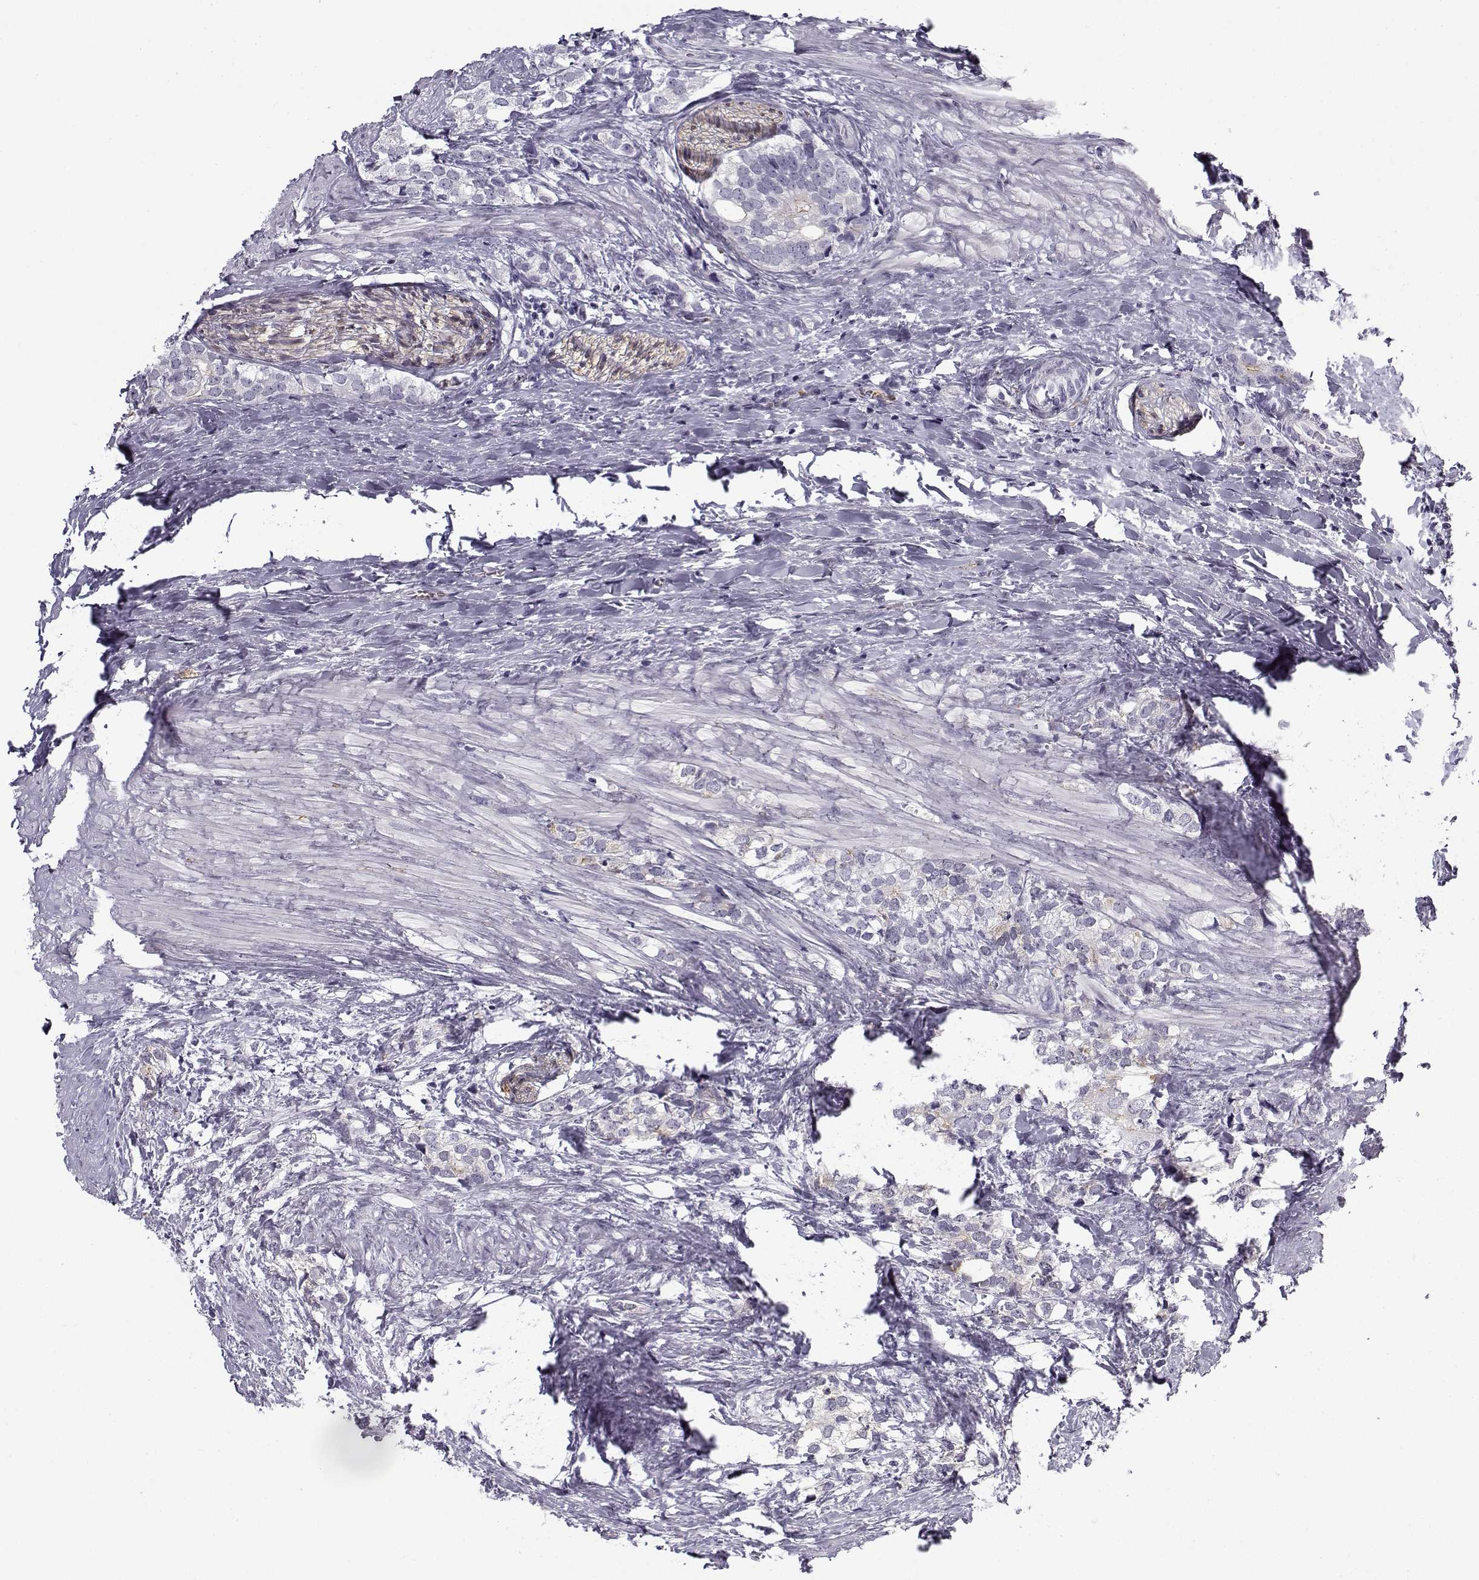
{"staining": {"intensity": "negative", "quantity": "none", "location": "none"}, "tissue": "prostate cancer", "cell_type": "Tumor cells", "image_type": "cancer", "snomed": [{"axis": "morphology", "description": "Adenocarcinoma, NOS"}, {"axis": "topography", "description": "Prostate and seminal vesicle, NOS"}], "caption": "This is an immunohistochemistry (IHC) micrograph of human prostate cancer. There is no positivity in tumor cells.", "gene": "SNCA", "patient": {"sex": "male", "age": 63}}